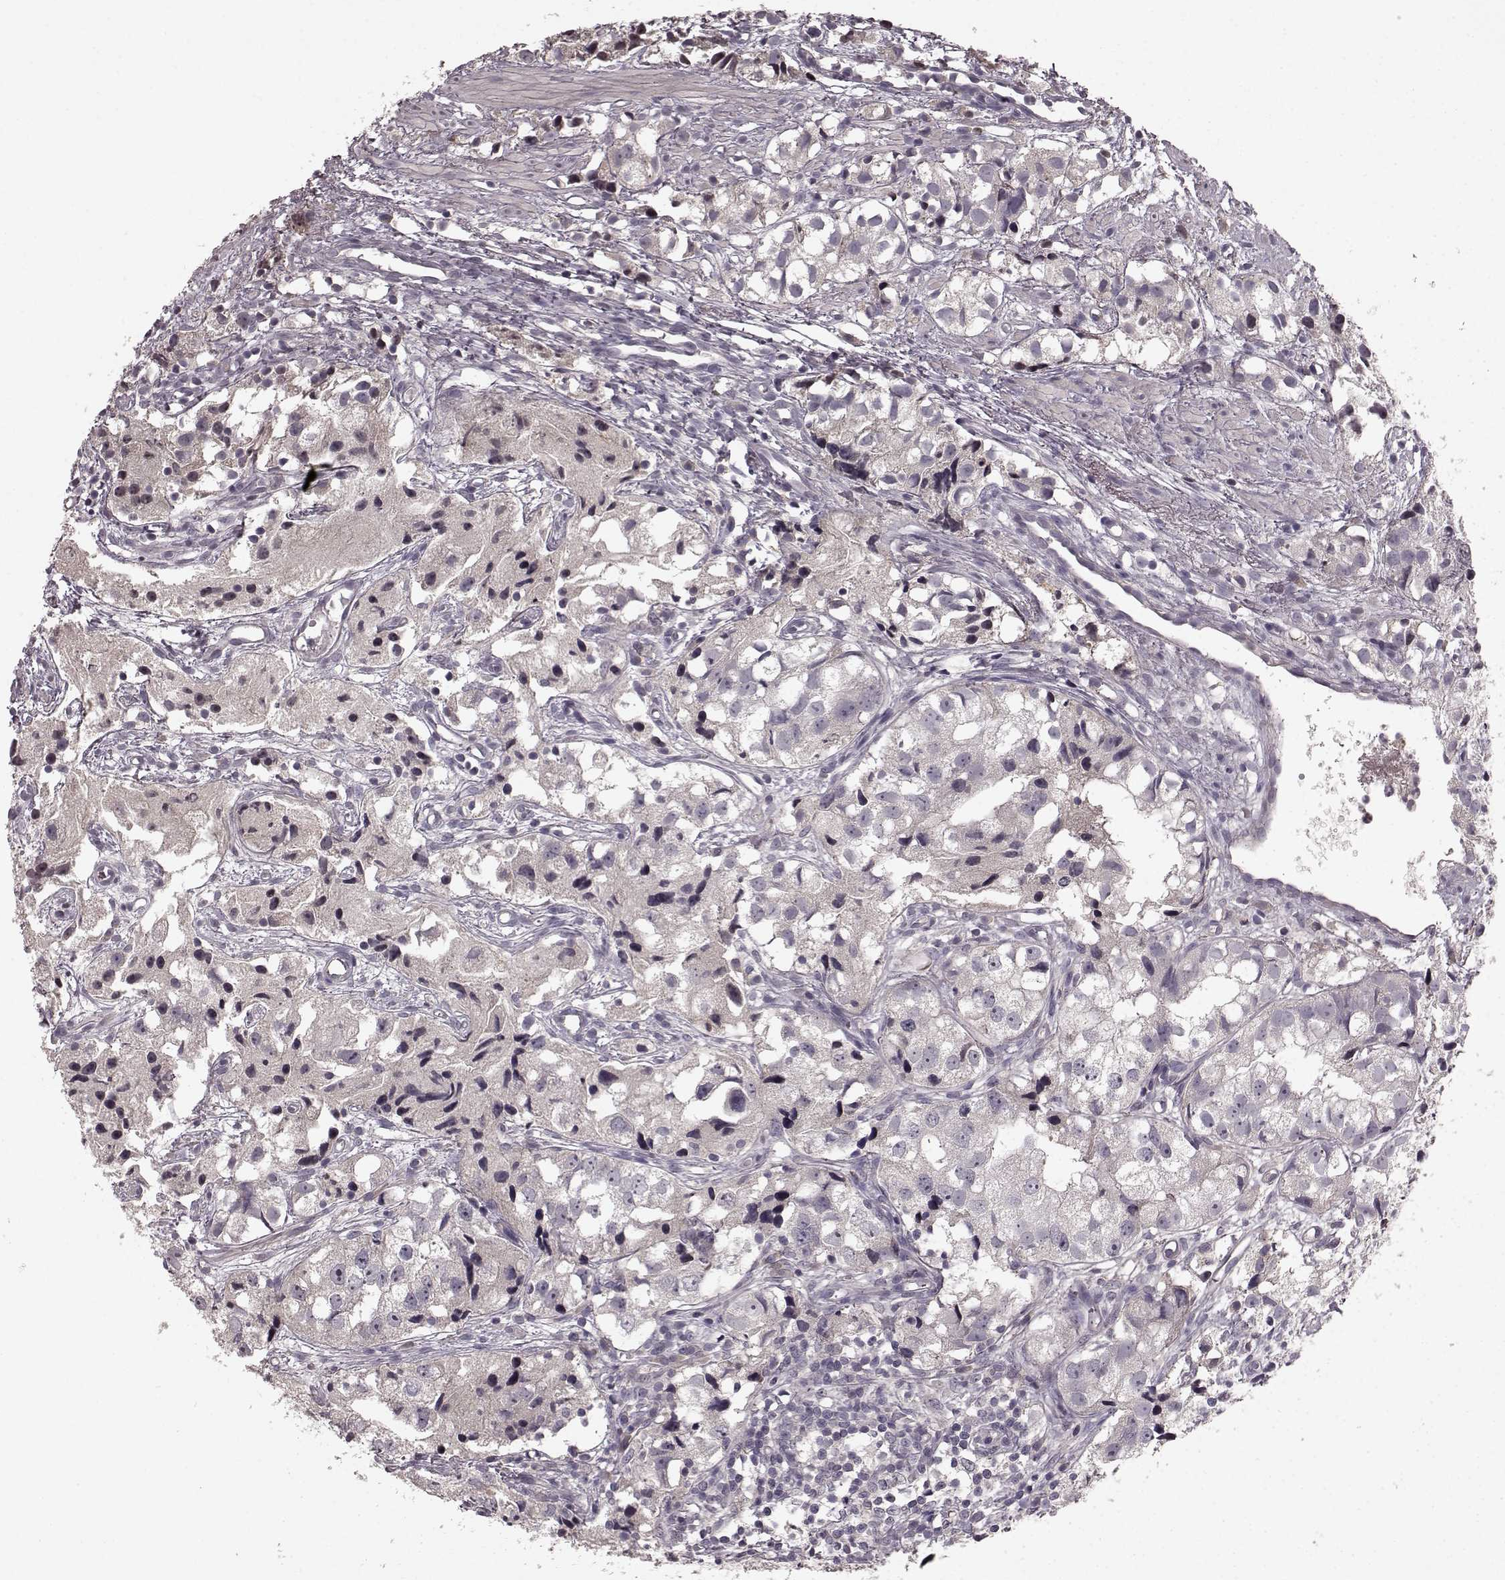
{"staining": {"intensity": "negative", "quantity": "none", "location": "none"}, "tissue": "prostate cancer", "cell_type": "Tumor cells", "image_type": "cancer", "snomed": [{"axis": "morphology", "description": "Adenocarcinoma, High grade"}, {"axis": "topography", "description": "Prostate"}], "caption": "Tumor cells are negative for protein expression in human prostate cancer.", "gene": "SLC22A18", "patient": {"sex": "male", "age": 68}}